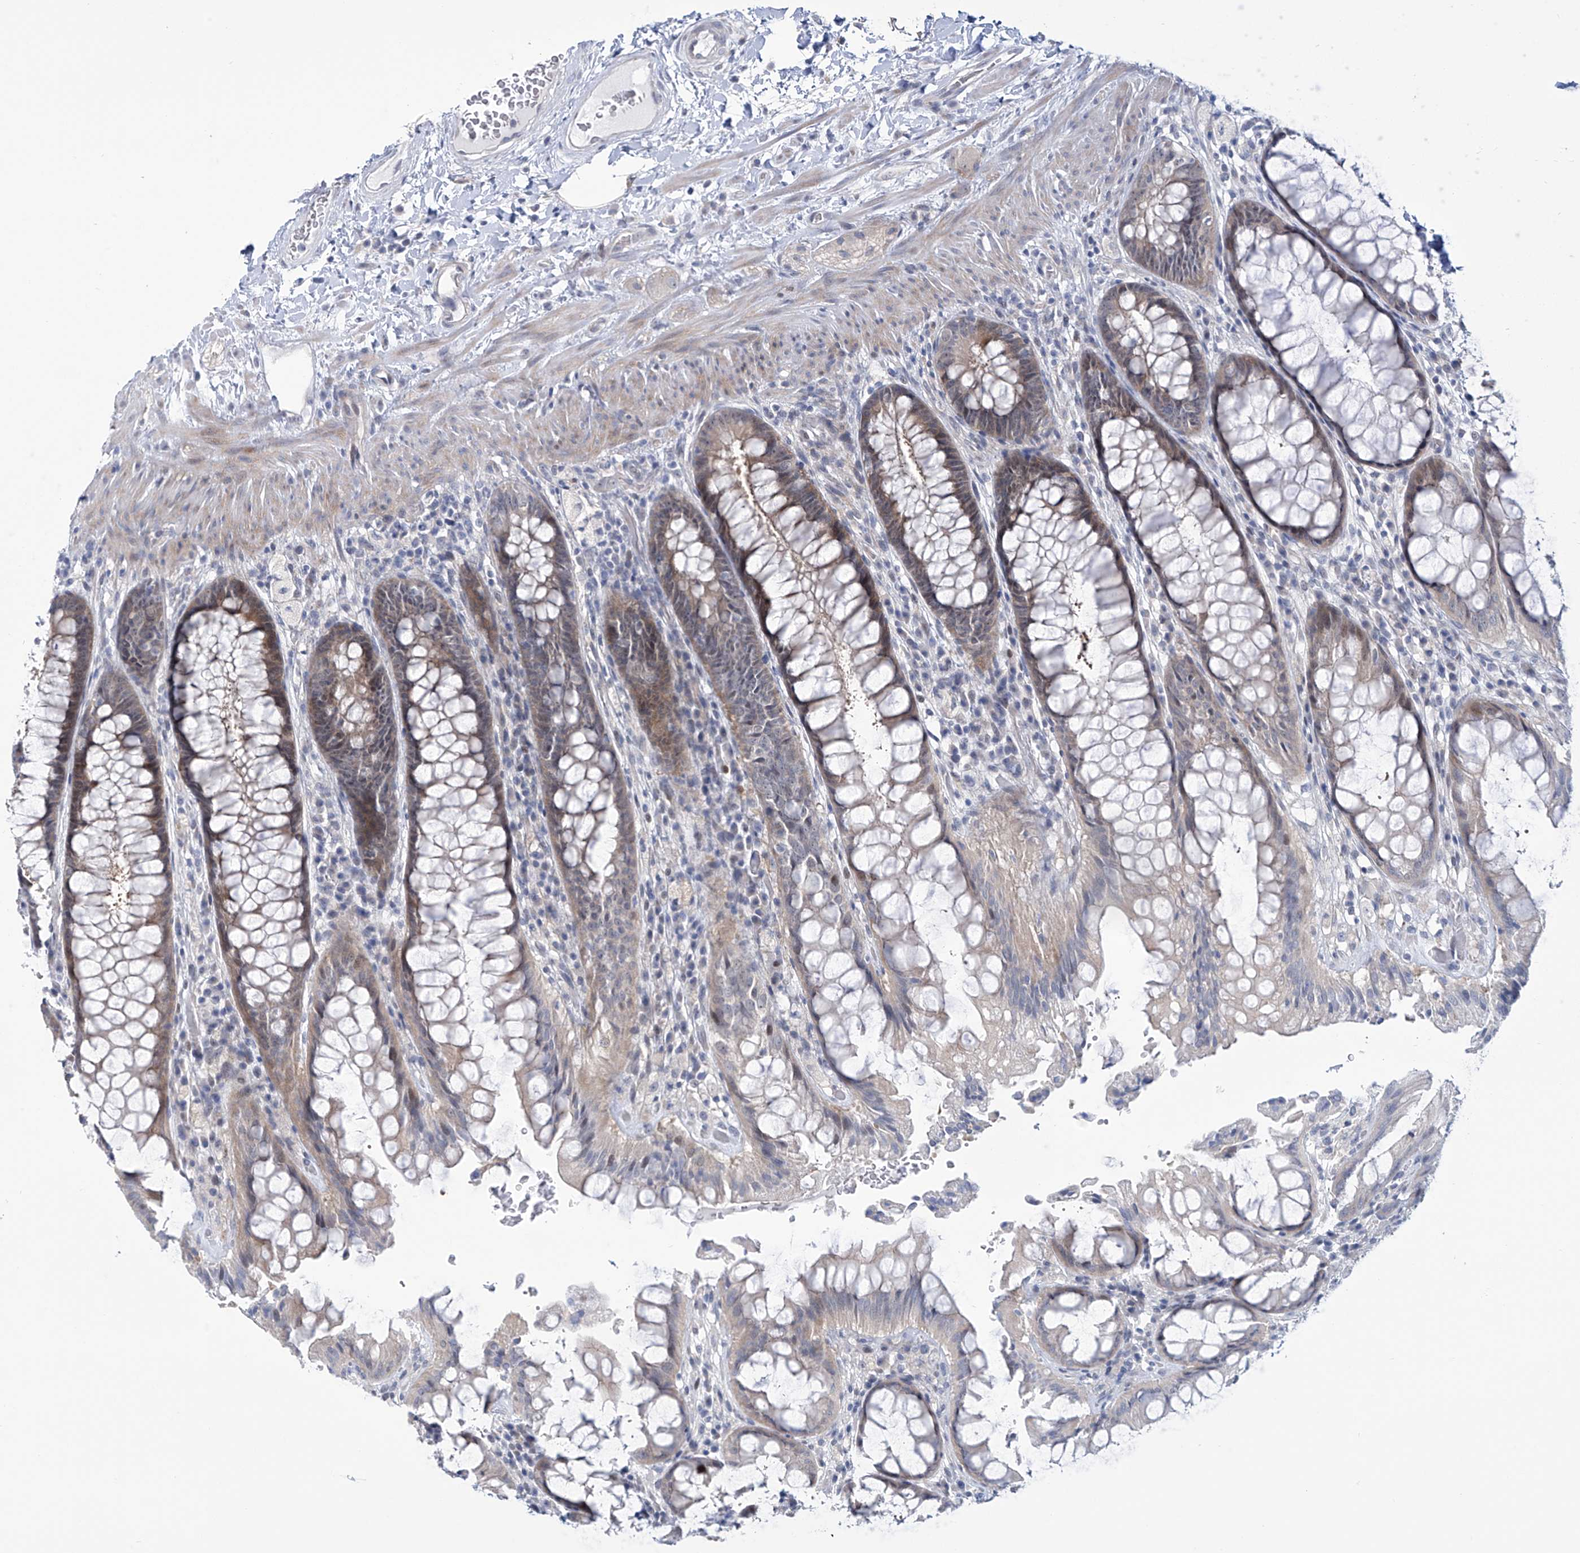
{"staining": {"intensity": "moderate", "quantity": "25%-75%", "location": "cytoplasmic/membranous"}, "tissue": "rectum", "cell_type": "Glandular cells", "image_type": "normal", "snomed": [{"axis": "morphology", "description": "Normal tissue, NOS"}, {"axis": "topography", "description": "Rectum"}], "caption": "Immunohistochemistry (IHC) staining of unremarkable rectum, which shows medium levels of moderate cytoplasmic/membranous expression in about 25%-75% of glandular cells indicating moderate cytoplasmic/membranous protein positivity. The staining was performed using DAB (3,3'-diaminobenzidine) (brown) for protein detection and nuclei were counterstained in hematoxylin (blue).", "gene": "TRIM60", "patient": {"sex": "female", "age": 46}}